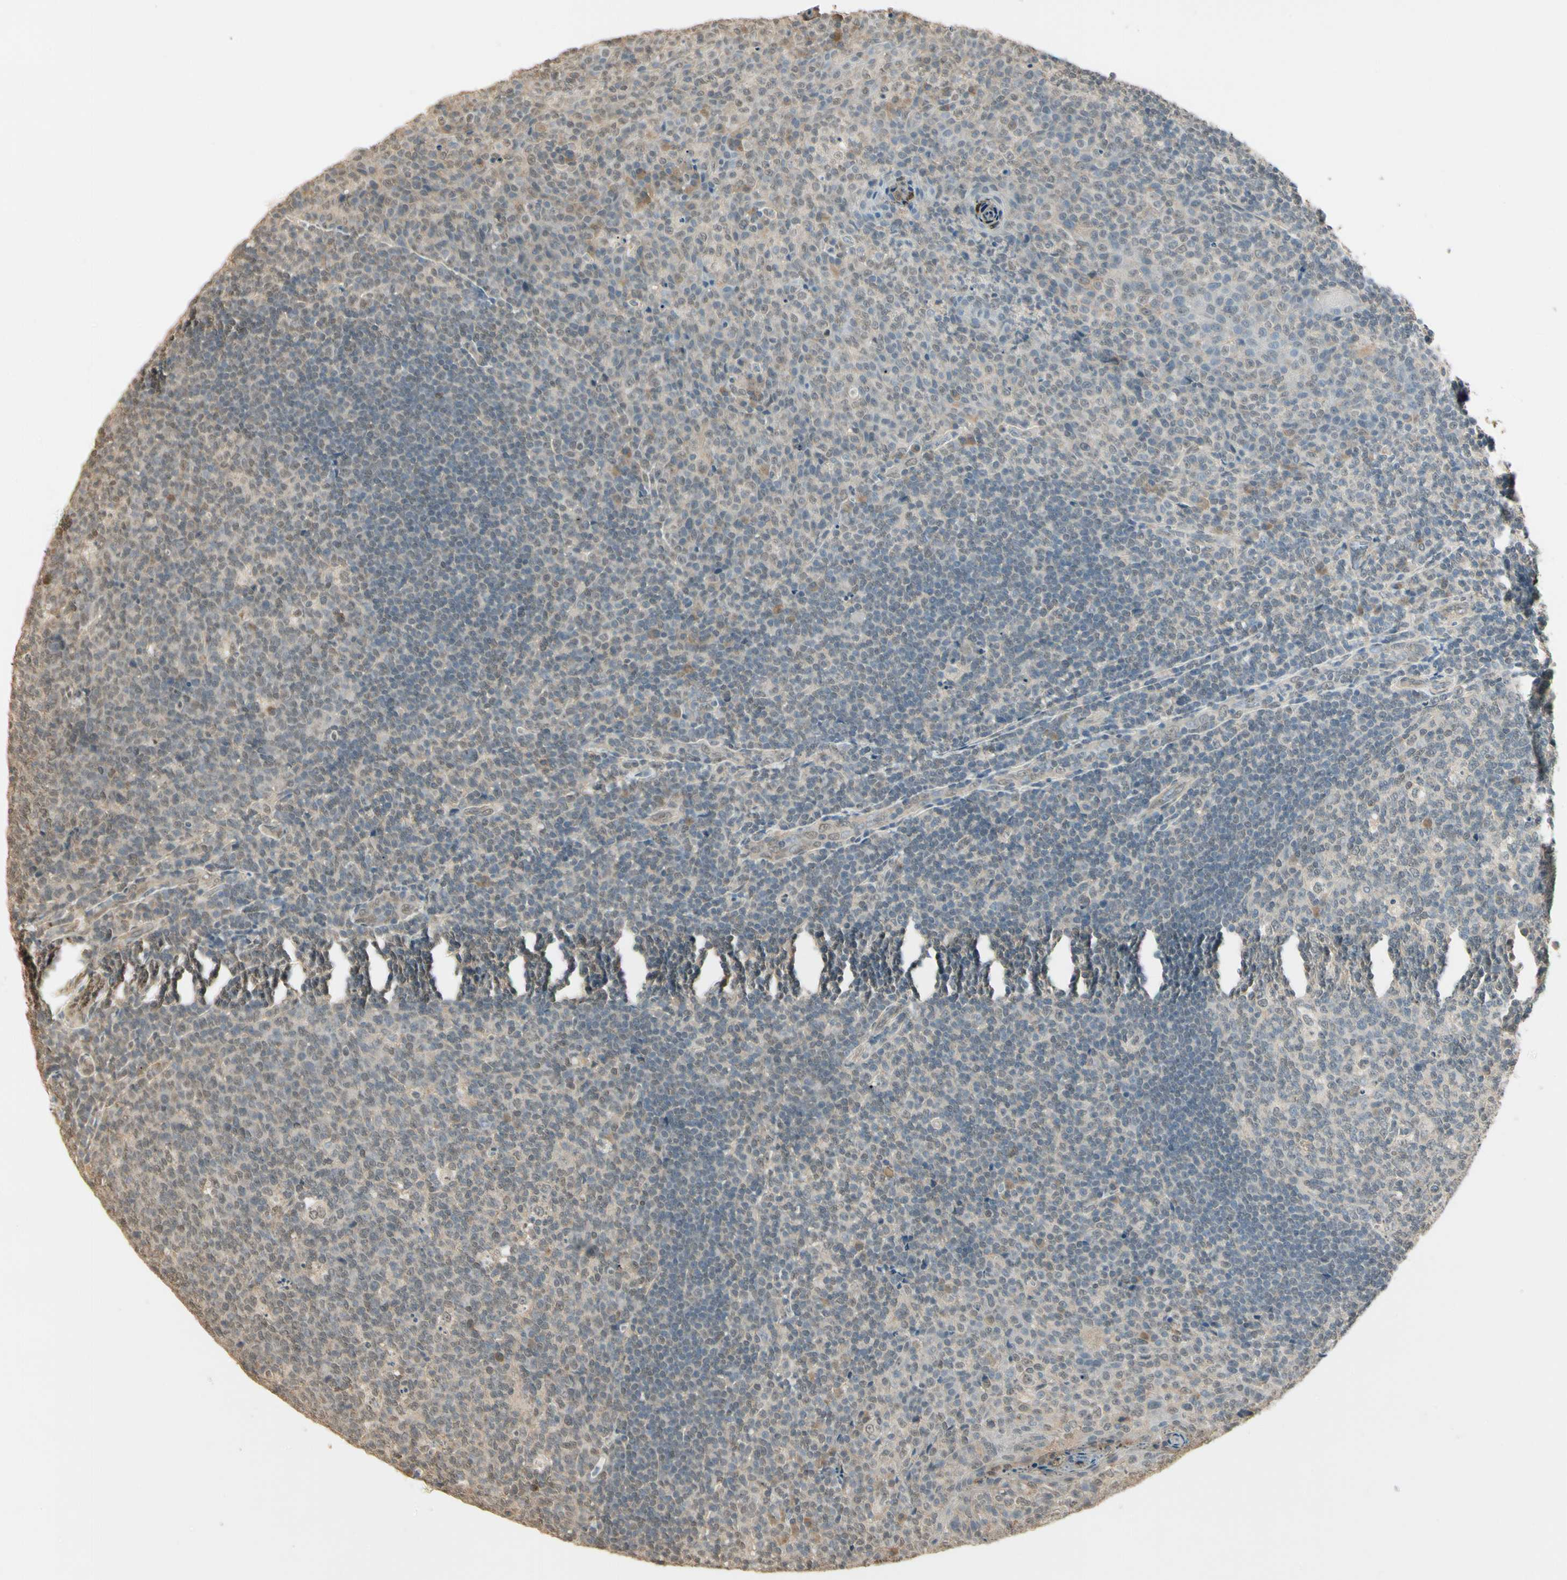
{"staining": {"intensity": "weak", "quantity": "<25%", "location": "cytoplasmic/membranous"}, "tissue": "tonsil", "cell_type": "Germinal center cells", "image_type": "normal", "snomed": [{"axis": "morphology", "description": "Normal tissue, NOS"}, {"axis": "topography", "description": "Tonsil"}], "caption": "A histopathology image of tonsil stained for a protein demonstrates no brown staining in germinal center cells.", "gene": "SGCA", "patient": {"sex": "male", "age": 17}}